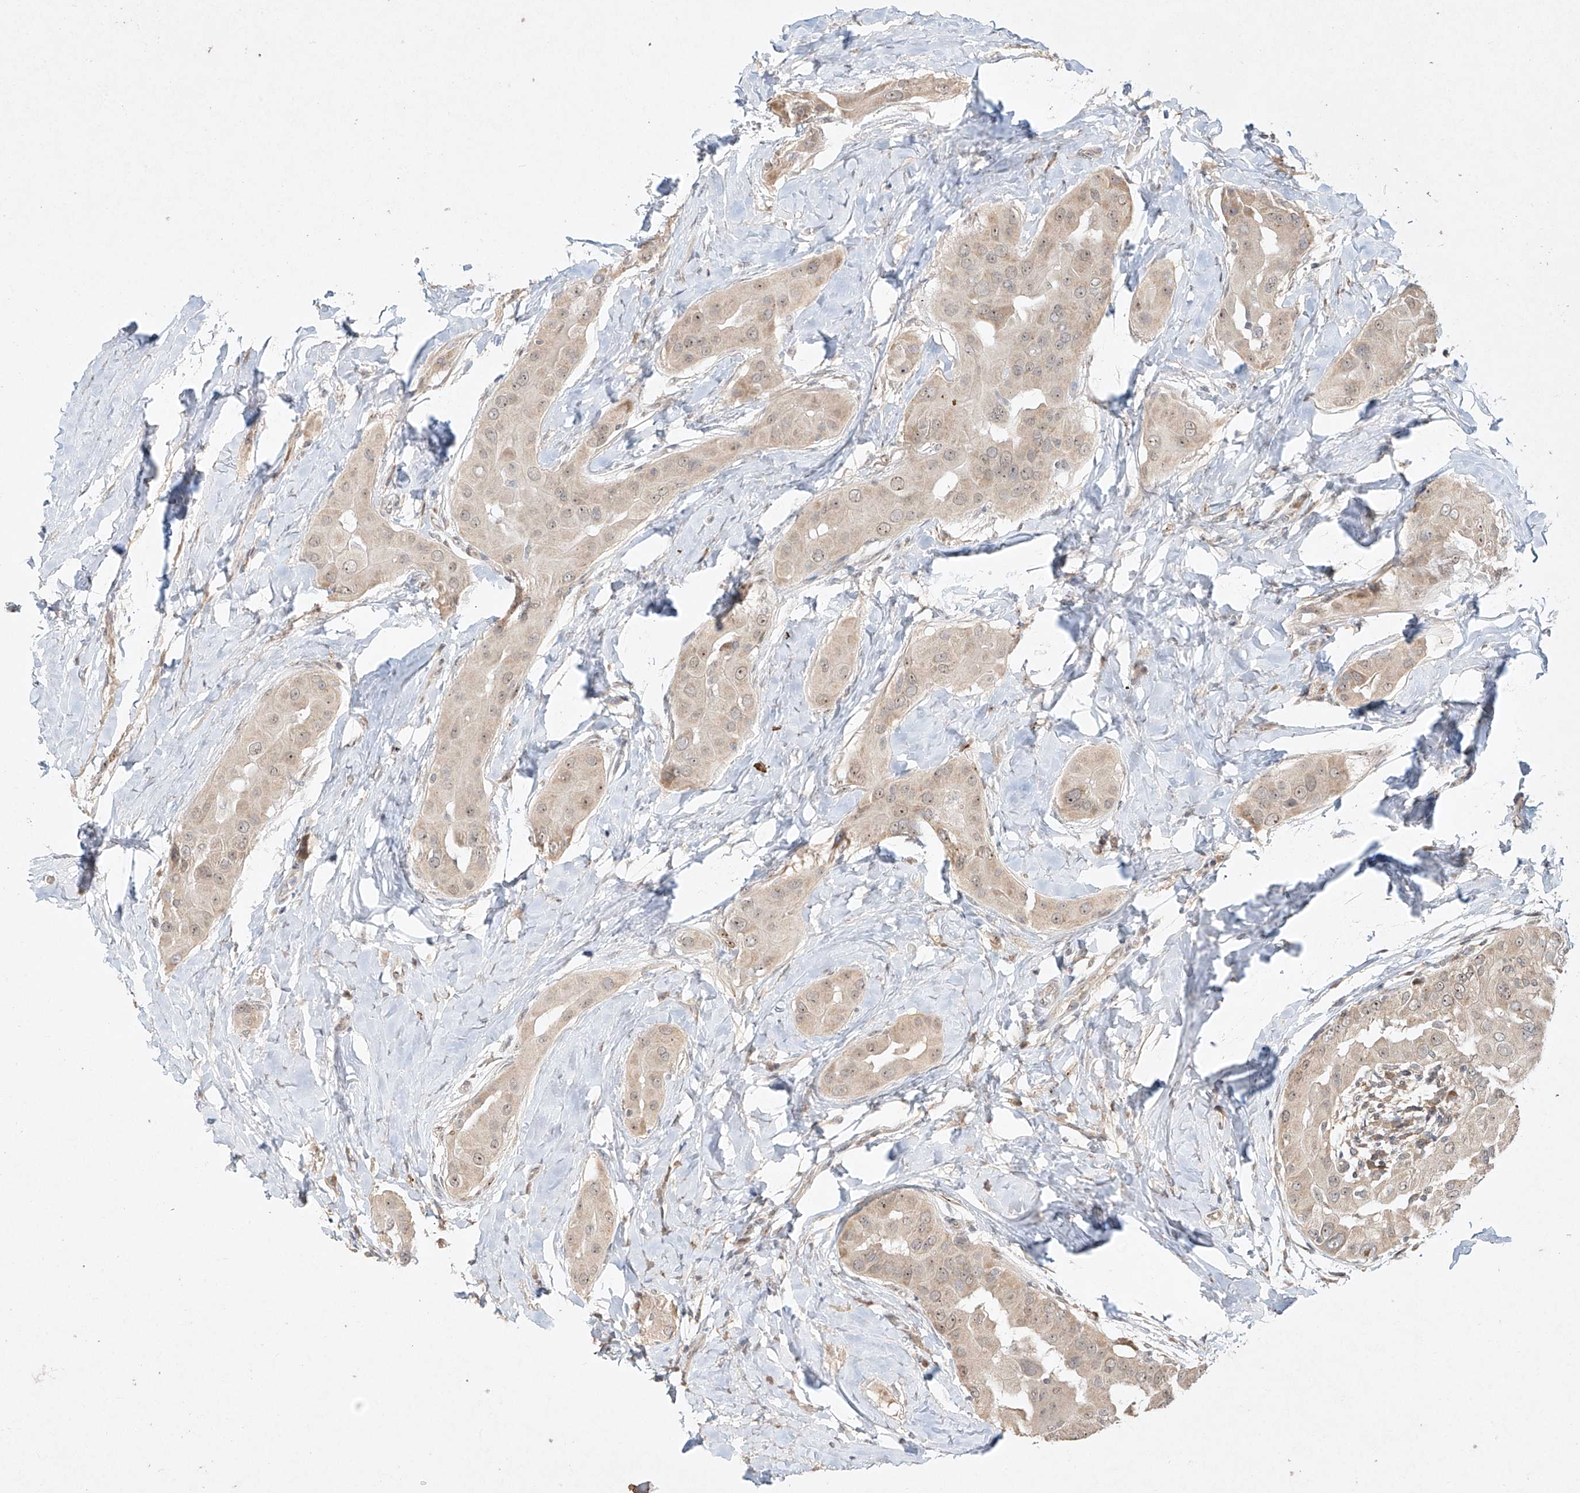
{"staining": {"intensity": "moderate", "quantity": "25%-75%", "location": "cytoplasmic/membranous,nuclear"}, "tissue": "thyroid cancer", "cell_type": "Tumor cells", "image_type": "cancer", "snomed": [{"axis": "morphology", "description": "Papillary adenocarcinoma, NOS"}, {"axis": "topography", "description": "Thyroid gland"}], "caption": "Moderate cytoplasmic/membranous and nuclear protein staining is seen in approximately 25%-75% of tumor cells in thyroid cancer. Using DAB (3,3'-diaminobenzidine) (brown) and hematoxylin (blue) stains, captured at high magnification using brightfield microscopy.", "gene": "TASP1", "patient": {"sex": "male", "age": 33}}